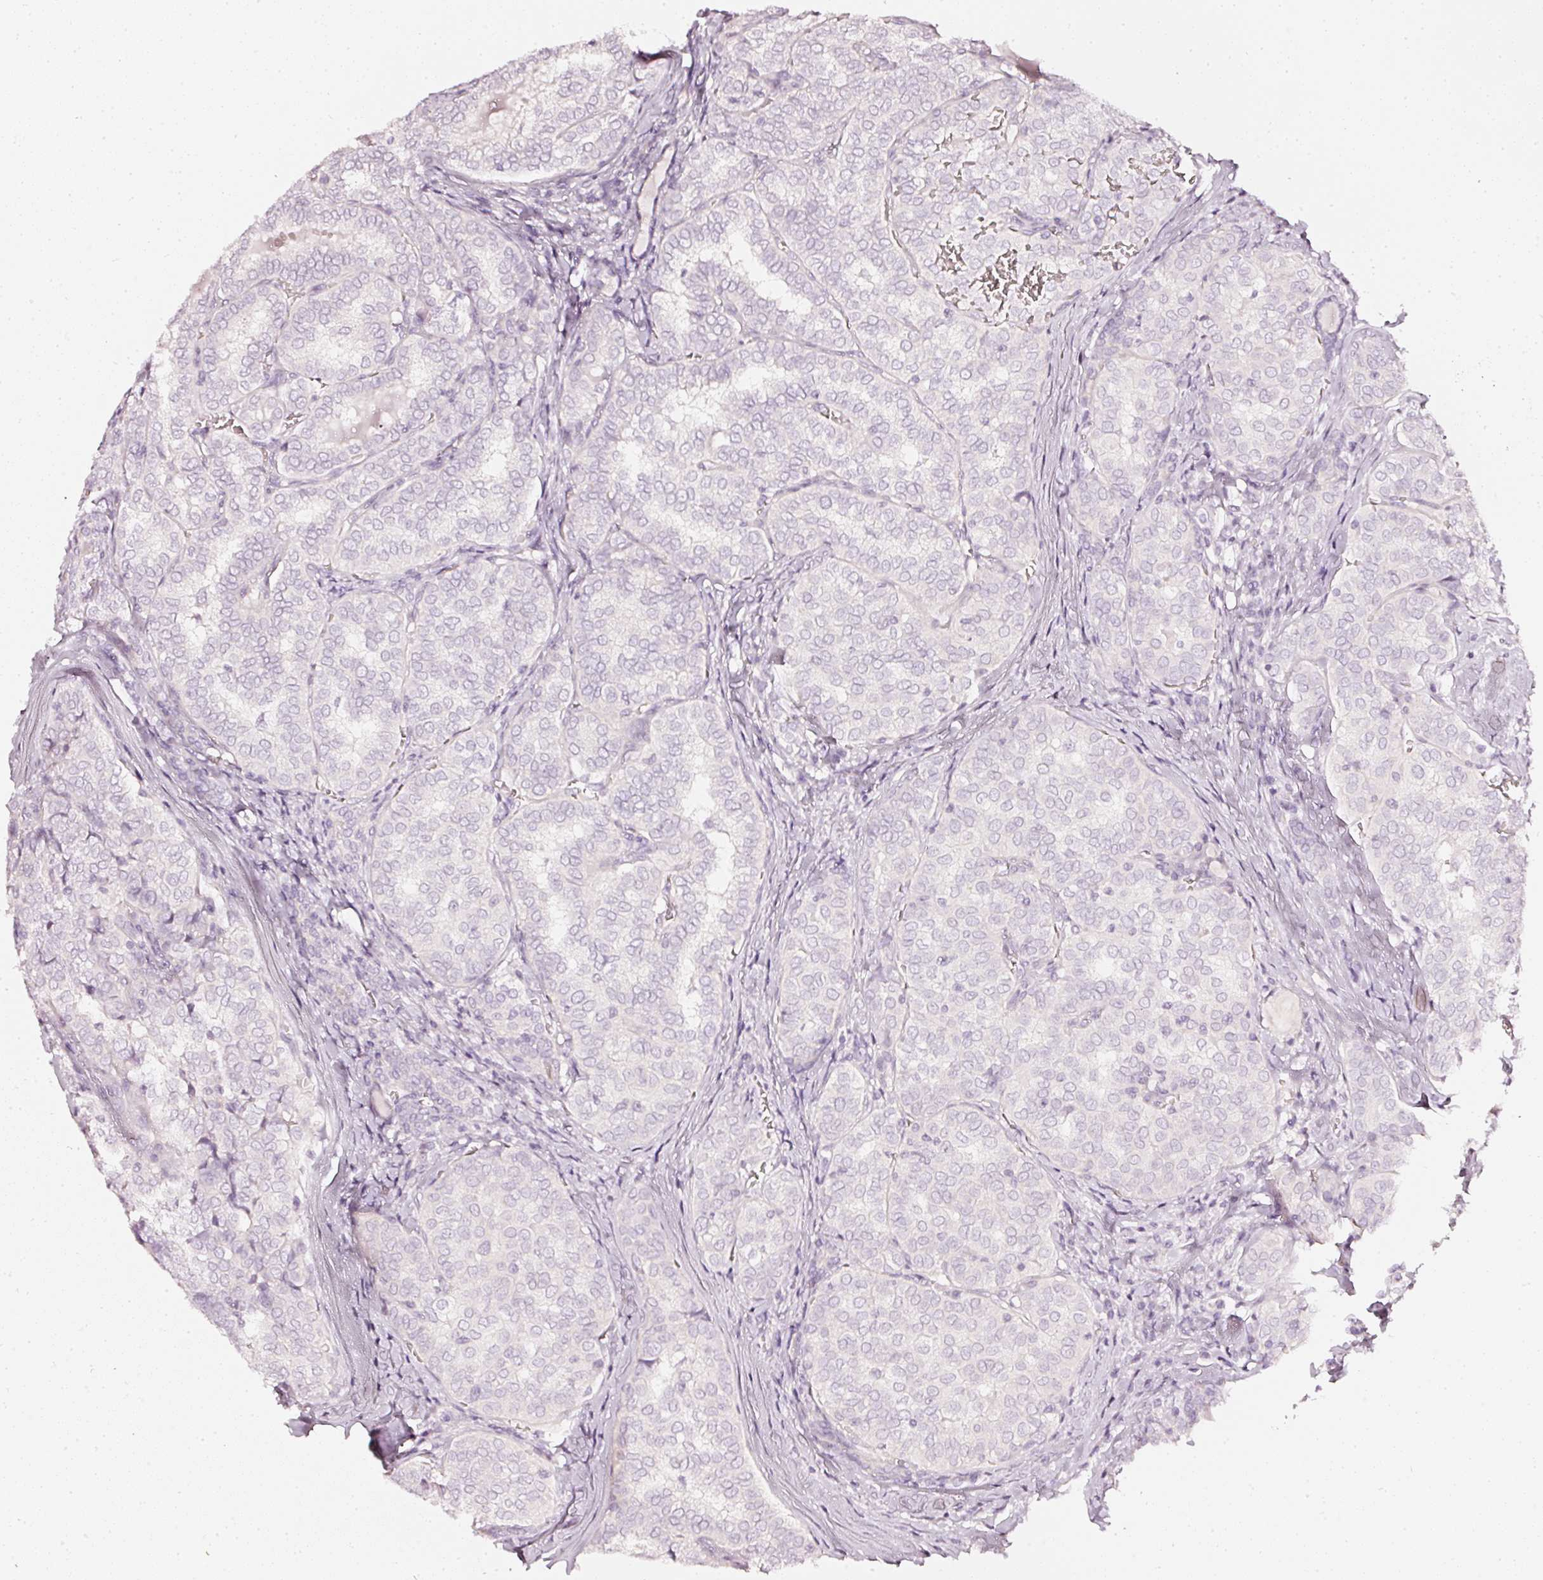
{"staining": {"intensity": "negative", "quantity": "none", "location": "none"}, "tissue": "thyroid cancer", "cell_type": "Tumor cells", "image_type": "cancer", "snomed": [{"axis": "morphology", "description": "Papillary adenocarcinoma, NOS"}, {"axis": "topography", "description": "Thyroid gland"}], "caption": "DAB (3,3'-diaminobenzidine) immunohistochemical staining of thyroid cancer (papillary adenocarcinoma) exhibits no significant positivity in tumor cells. Brightfield microscopy of immunohistochemistry stained with DAB (3,3'-diaminobenzidine) (brown) and hematoxylin (blue), captured at high magnification.", "gene": "CNP", "patient": {"sex": "female", "age": 30}}